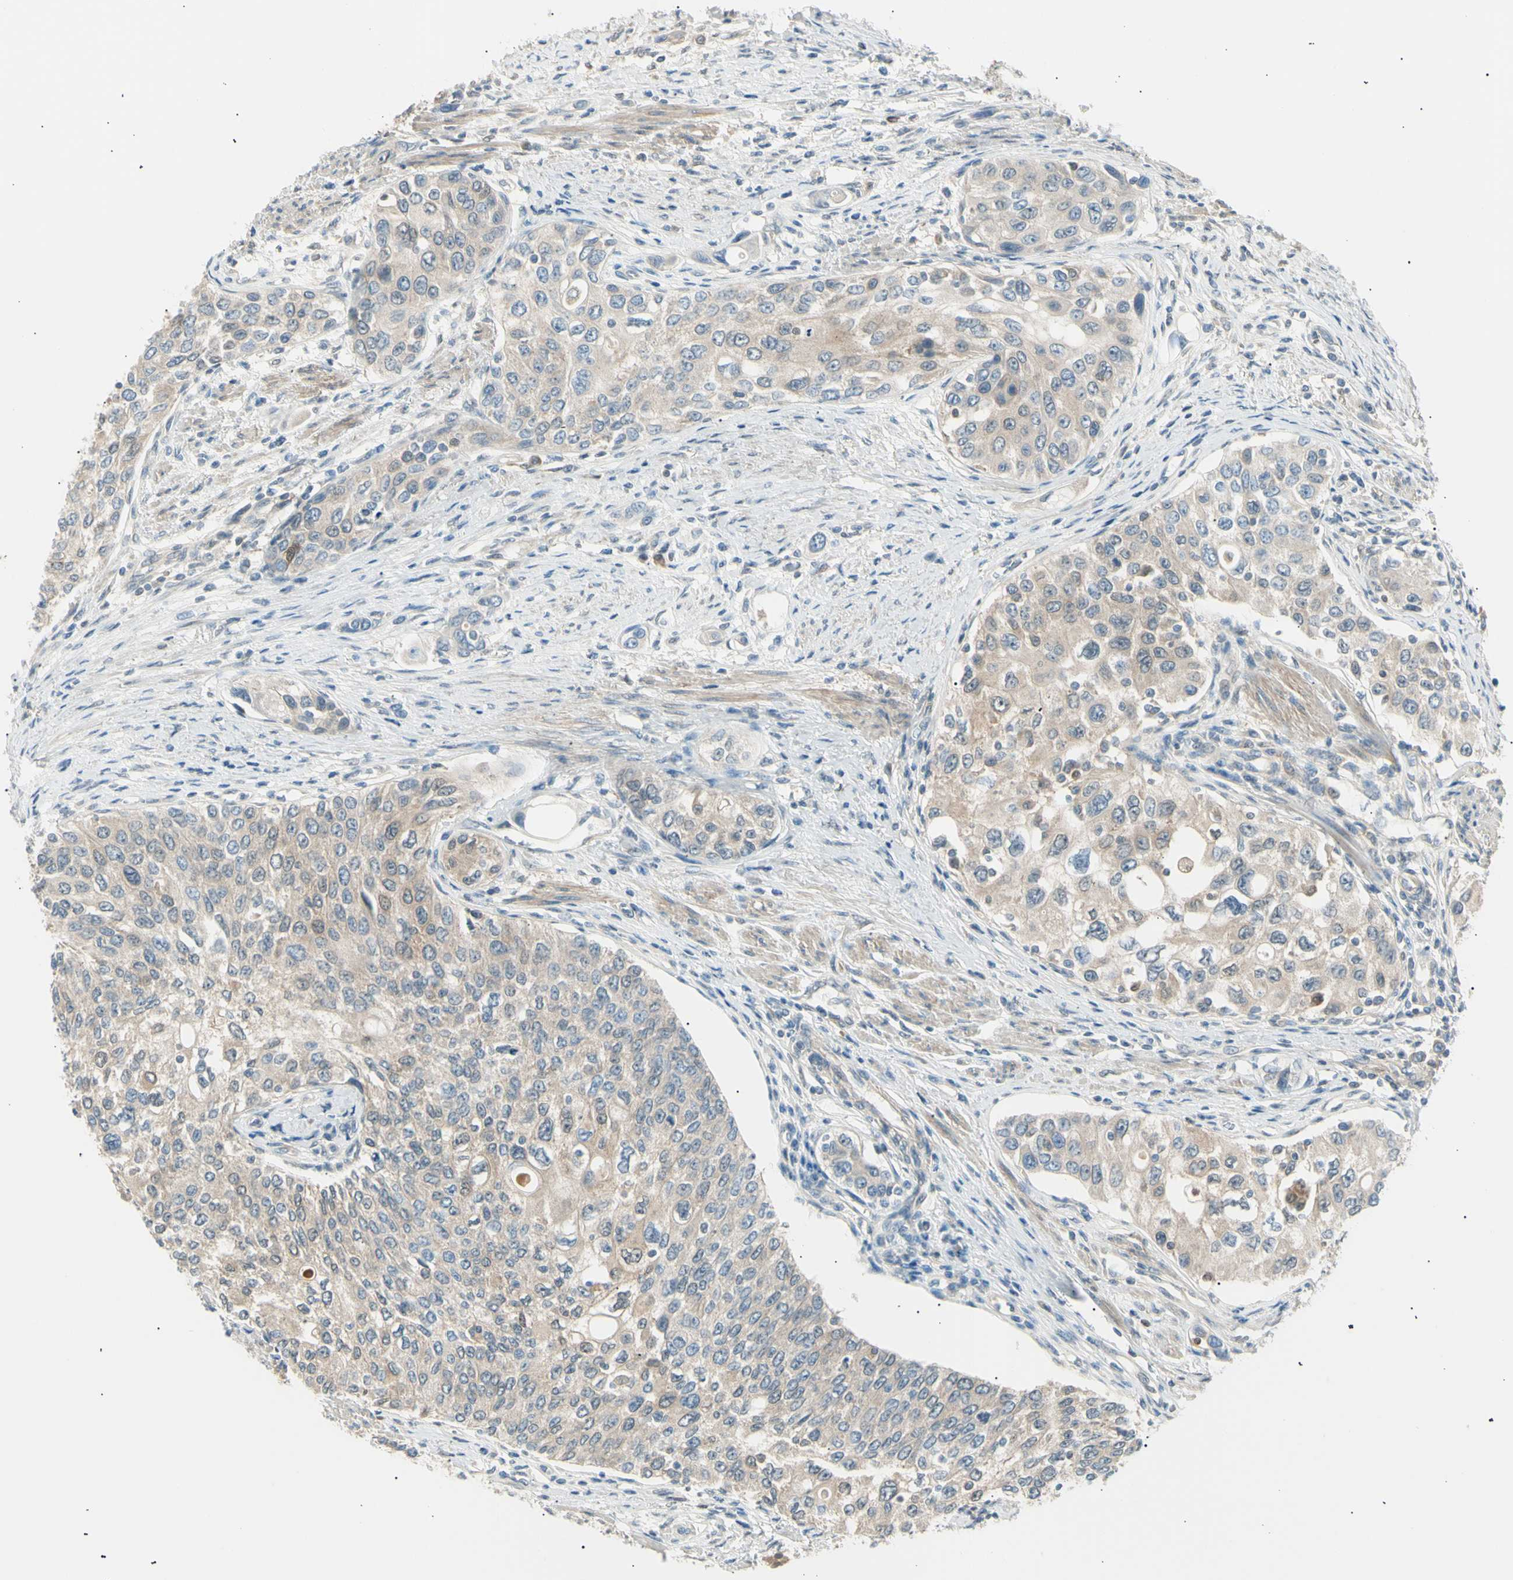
{"staining": {"intensity": "weak", "quantity": ">75%", "location": "cytoplasmic/membranous"}, "tissue": "urothelial cancer", "cell_type": "Tumor cells", "image_type": "cancer", "snomed": [{"axis": "morphology", "description": "Urothelial carcinoma, High grade"}, {"axis": "topography", "description": "Urinary bladder"}], "caption": "Urothelial cancer stained for a protein displays weak cytoplasmic/membranous positivity in tumor cells.", "gene": "LHPP", "patient": {"sex": "female", "age": 56}}